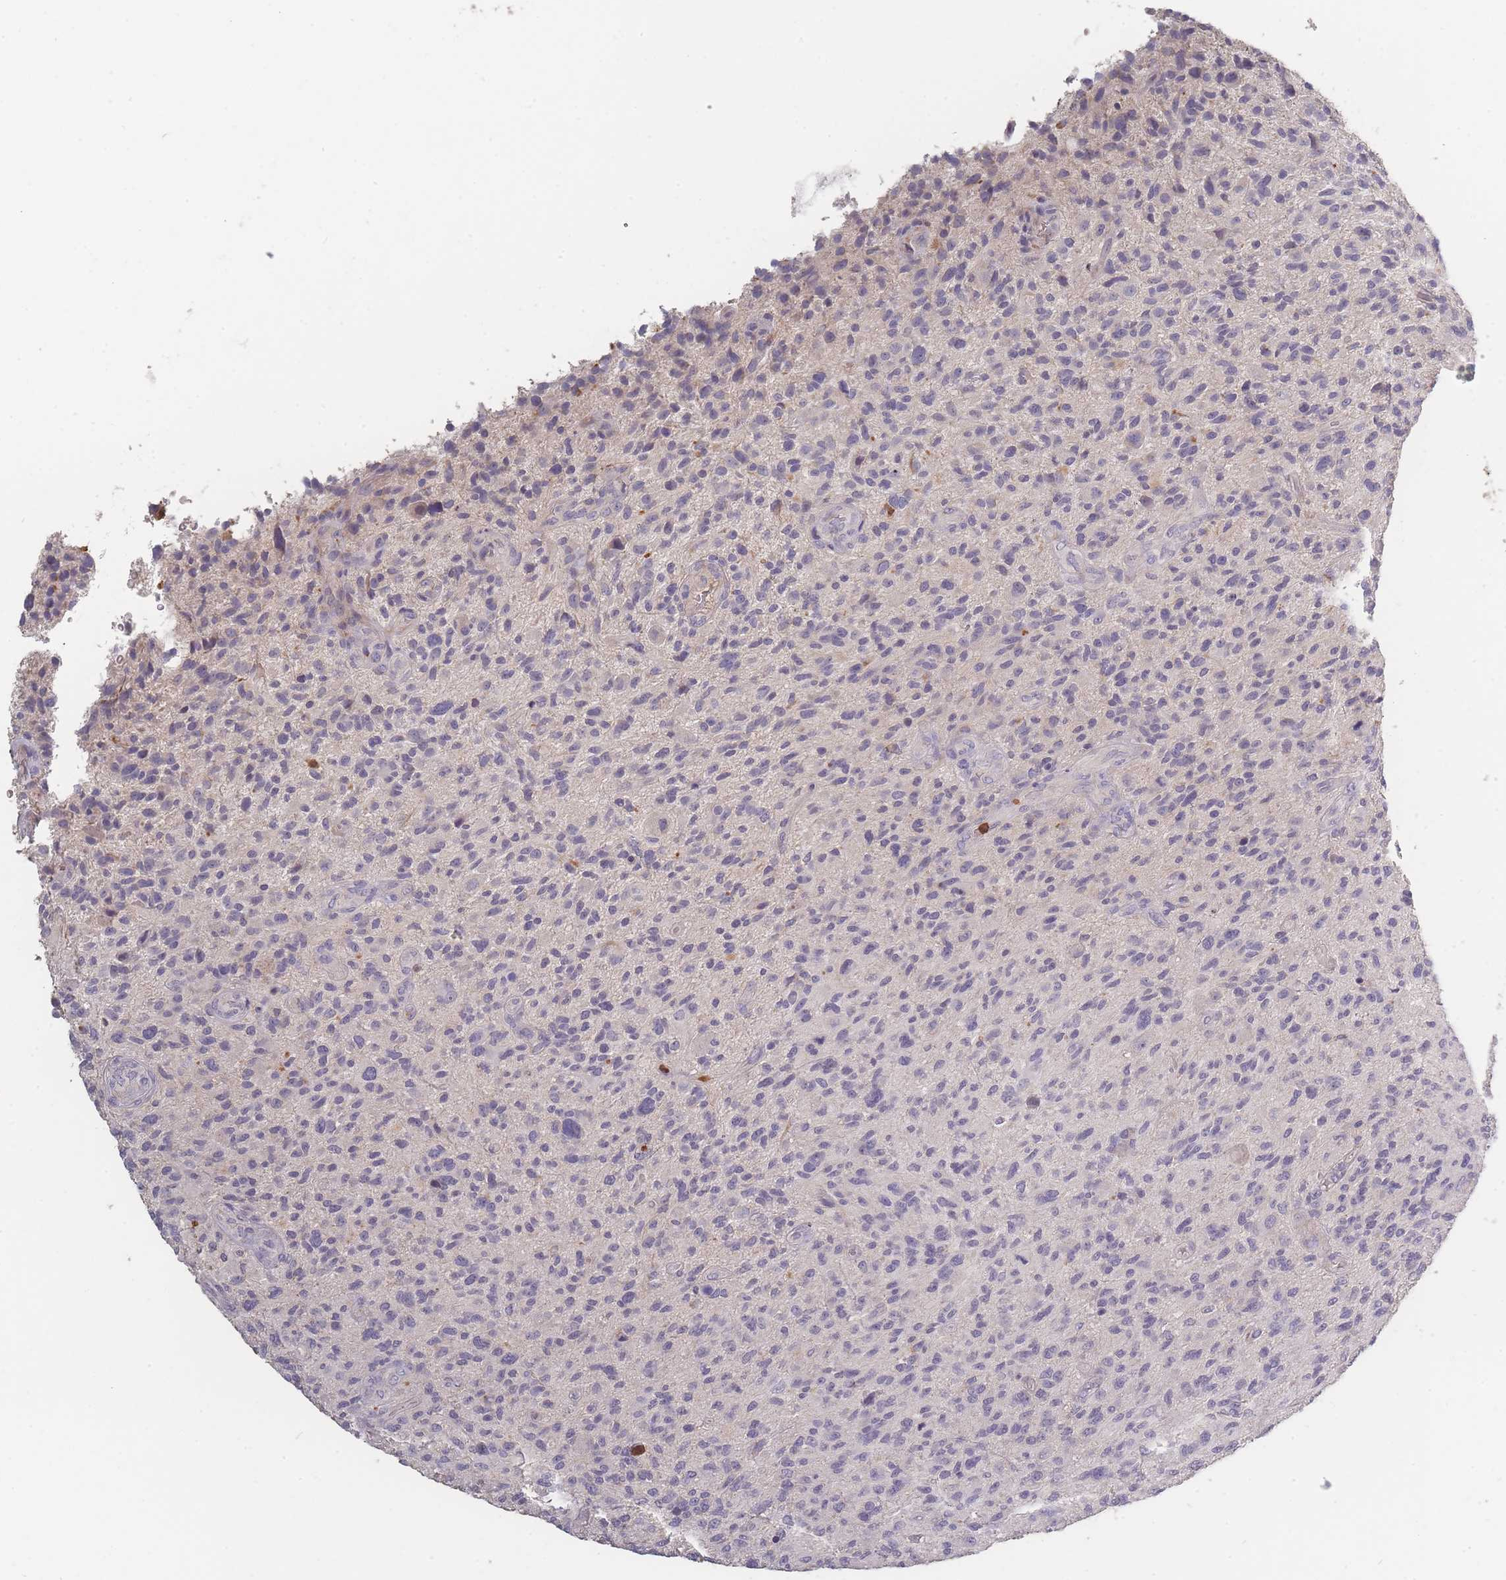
{"staining": {"intensity": "negative", "quantity": "none", "location": "none"}, "tissue": "glioma", "cell_type": "Tumor cells", "image_type": "cancer", "snomed": [{"axis": "morphology", "description": "Glioma, malignant, High grade"}, {"axis": "topography", "description": "Brain"}], "caption": "A micrograph of glioma stained for a protein reveals no brown staining in tumor cells. The staining was performed using DAB to visualize the protein expression in brown, while the nuclei were stained in blue with hematoxylin (Magnification: 20x).", "gene": "BST1", "patient": {"sex": "male", "age": 47}}